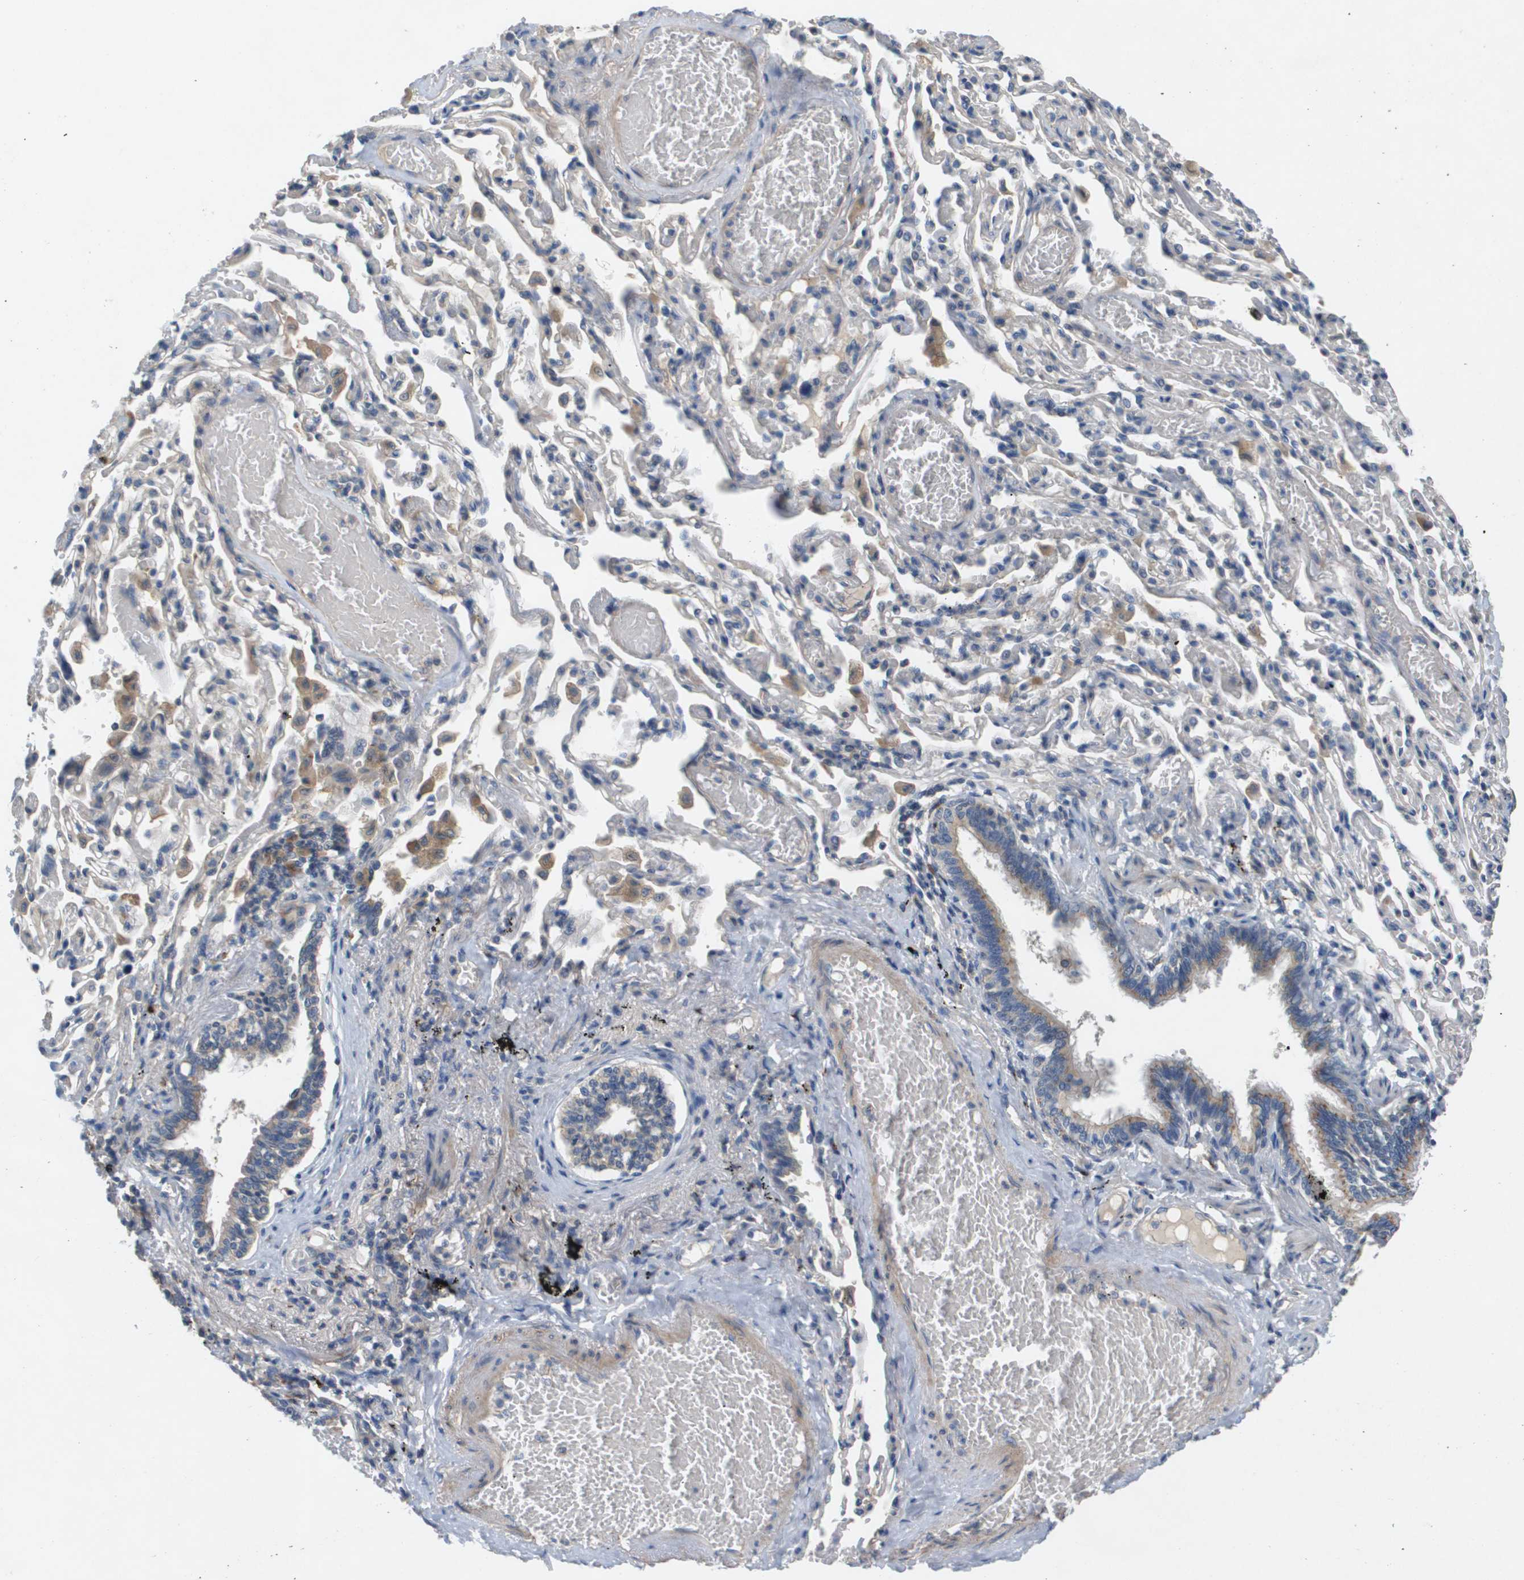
{"staining": {"intensity": "moderate", "quantity": ">75%", "location": "cytoplasmic/membranous"}, "tissue": "bronchus", "cell_type": "Respiratory epithelial cells", "image_type": "normal", "snomed": [{"axis": "morphology", "description": "Normal tissue, NOS"}, {"axis": "morphology", "description": "Inflammation, NOS"}, {"axis": "topography", "description": "Cartilage tissue"}, {"axis": "topography", "description": "Lung"}], "caption": "Protein expression analysis of unremarkable human bronchus reveals moderate cytoplasmic/membranous positivity in approximately >75% of respiratory epithelial cells. (DAB (3,3'-diaminobenzidine) IHC, brown staining for protein, blue staining for nuclei).", "gene": "B3GNT5", "patient": {"sex": "male", "age": 71}}